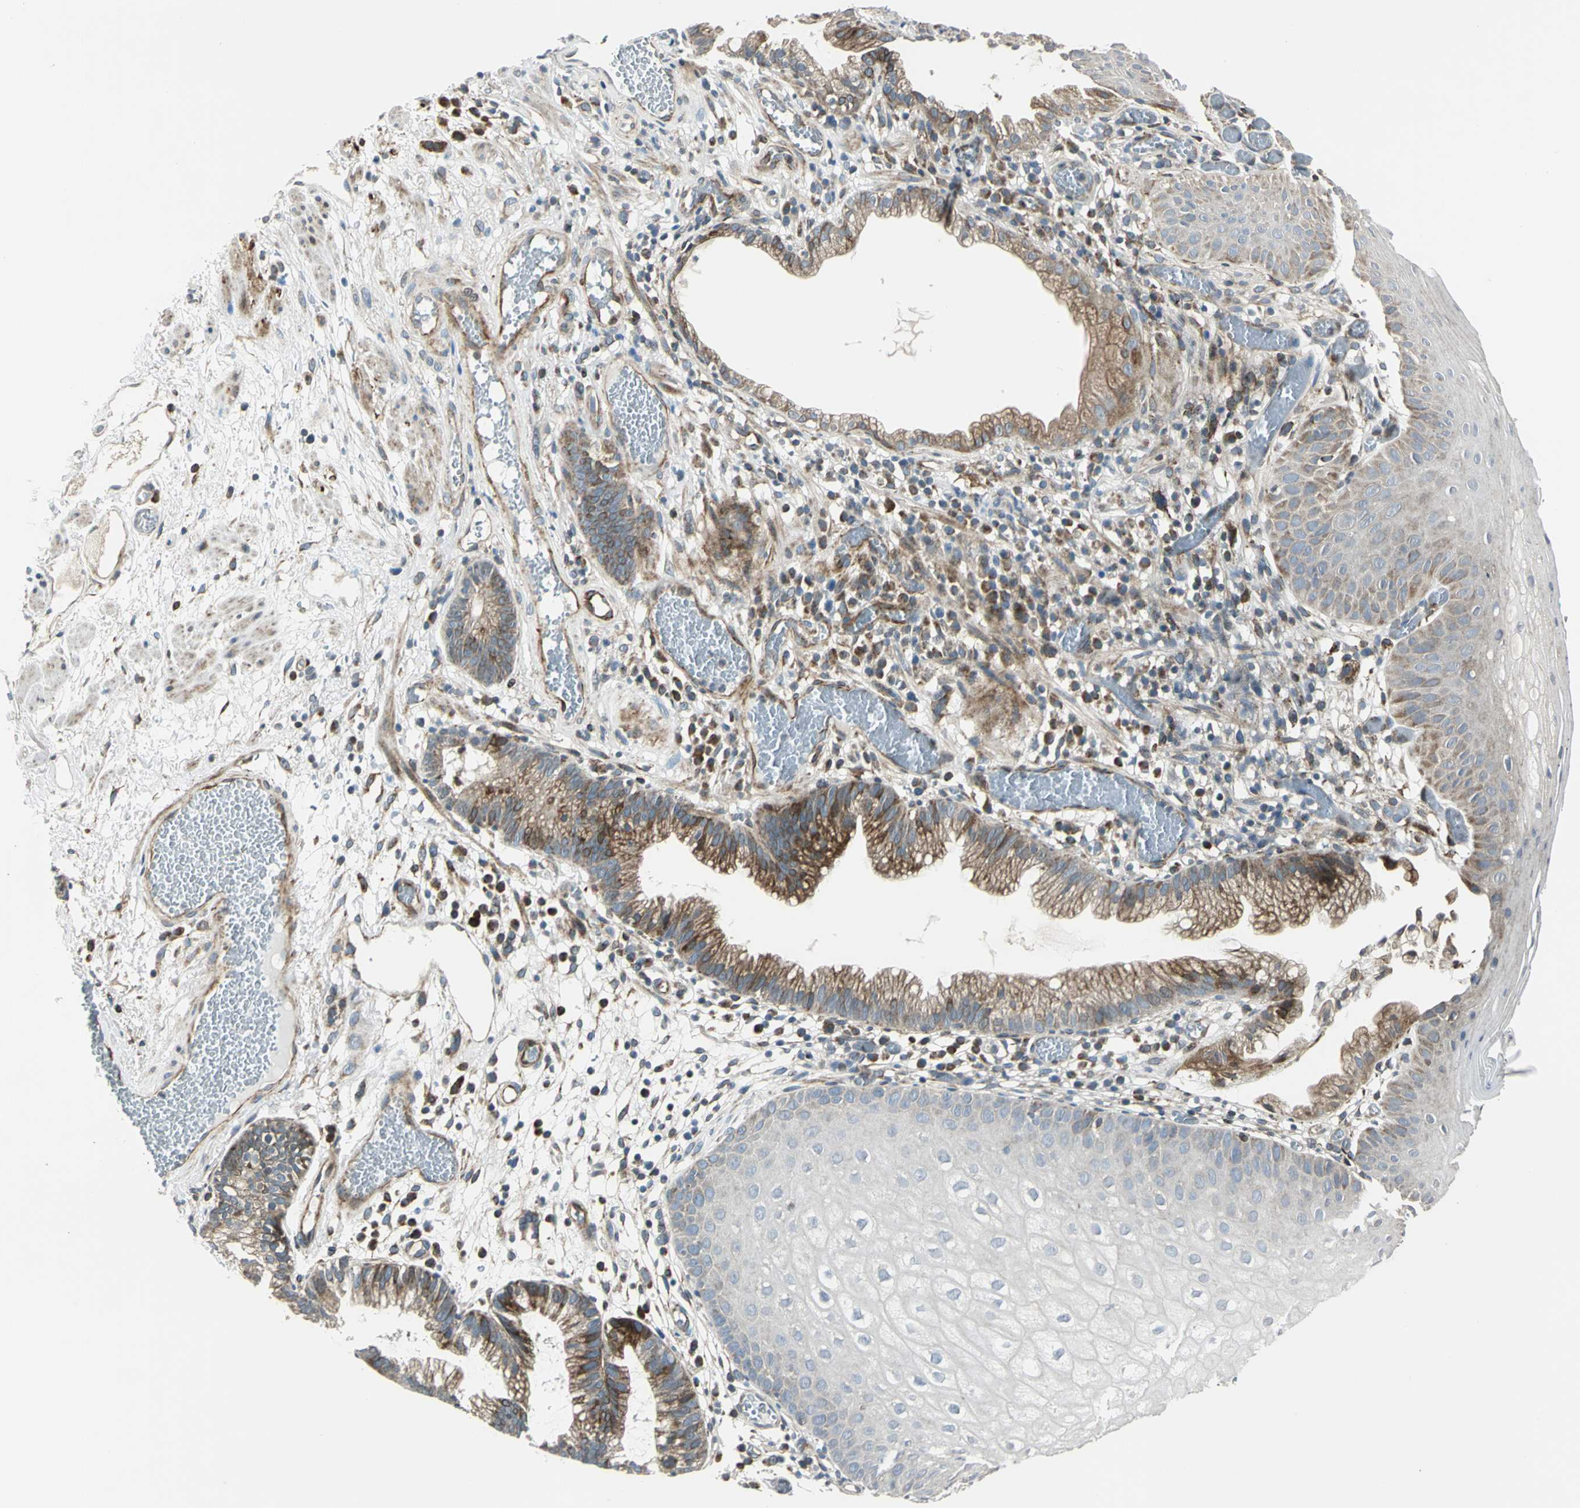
{"staining": {"intensity": "moderate", "quantity": "25%-75%", "location": "cytoplasmic/membranous"}, "tissue": "skin", "cell_type": "Epidermal cells", "image_type": "normal", "snomed": [{"axis": "morphology", "description": "Normal tissue, NOS"}, {"axis": "morphology", "description": "Hemorrhoids"}, {"axis": "morphology", "description": "Inflammation, NOS"}, {"axis": "topography", "description": "Anal"}], "caption": "This micrograph displays IHC staining of unremarkable human skin, with medium moderate cytoplasmic/membranous staining in approximately 25%-75% of epidermal cells.", "gene": "HTATIP2", "patient": {"sex": "male", "age": 60}}